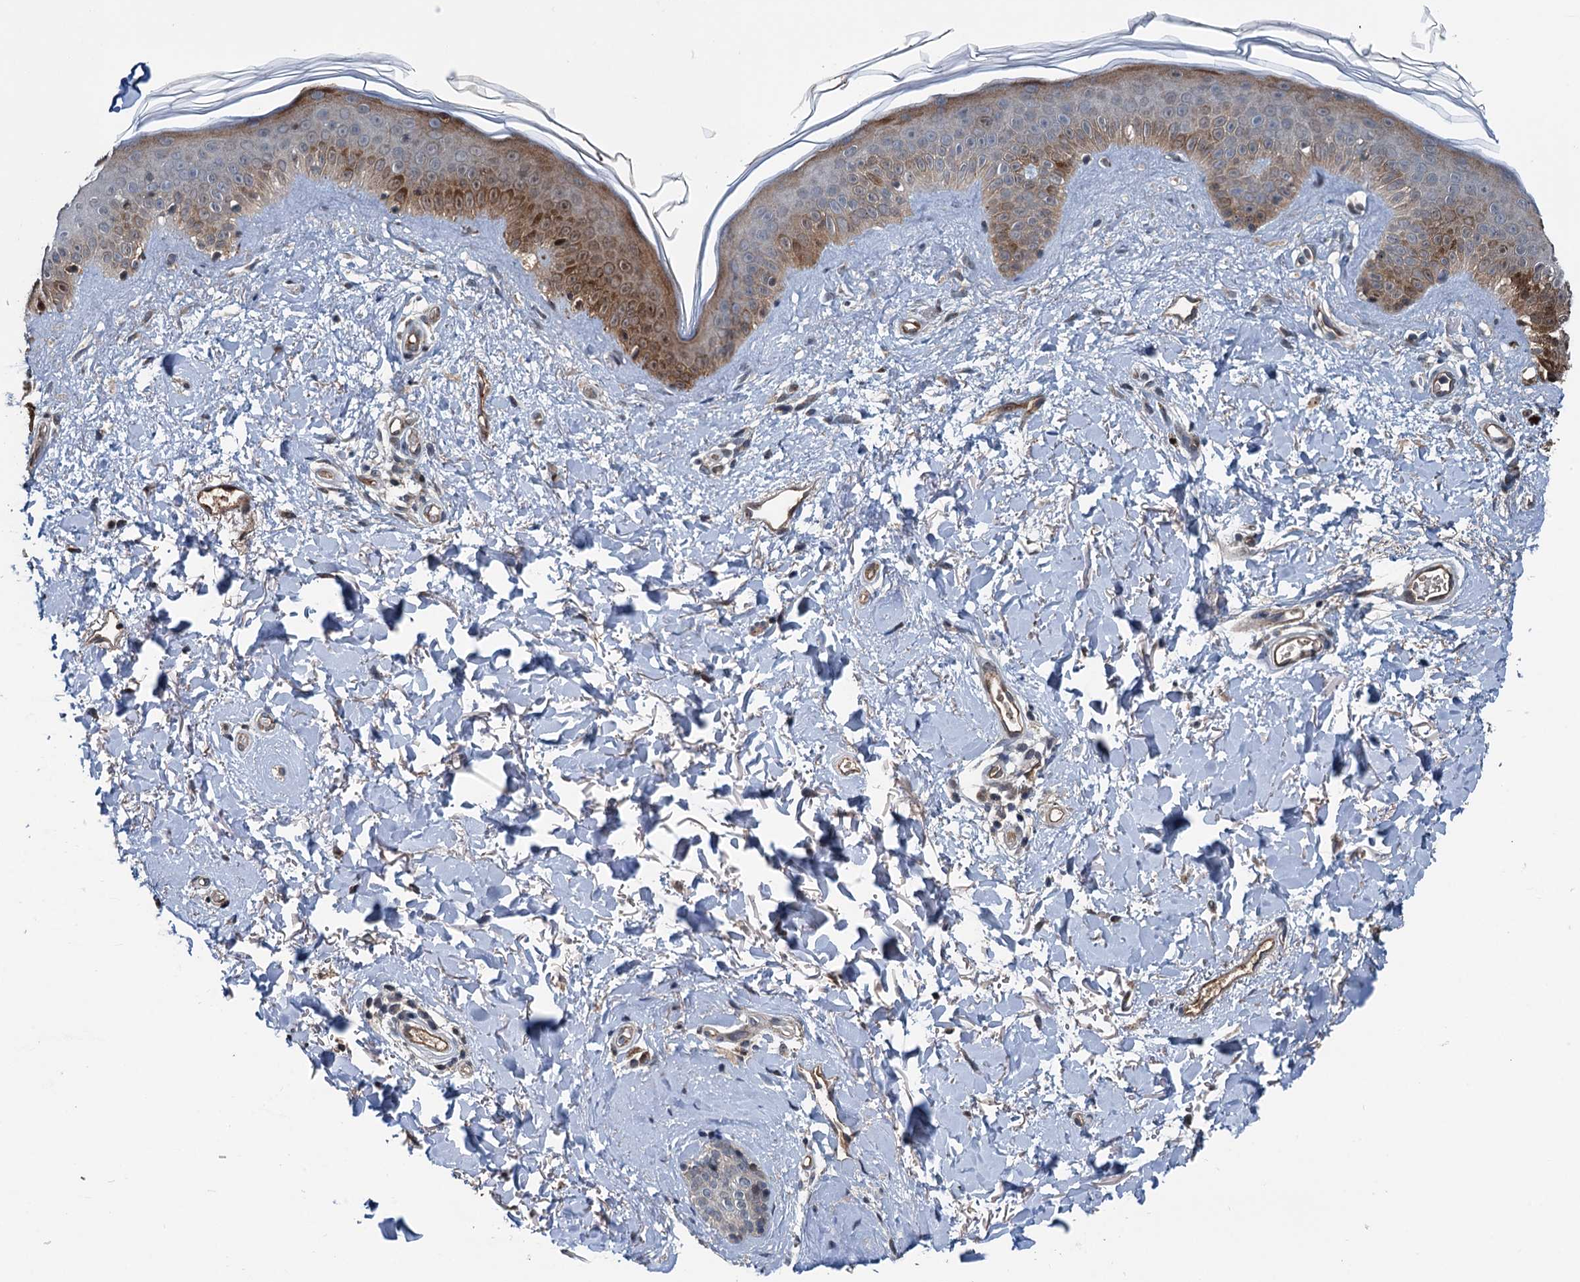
{"staining": {"intensity": "weak", "quantity": ">75%", "location": "cytoplasmic/membranous"}, "tissue": "skin", "cell_type": "Fibroblasts", "image_type": "normal", "snomed": [{"axis": "morphology", "description": "Normal tissue, NOS"}, {"axis": "topography", "description": "Skin"}], "caption": "High-power microscopy captured an IHC image of unremarkable skin, revealing weak cytoplasmic/membranous expression in about >75% of fibroblasts.", "gene": "TEDC1", "patient": {"sex": "female", "age": 58}}